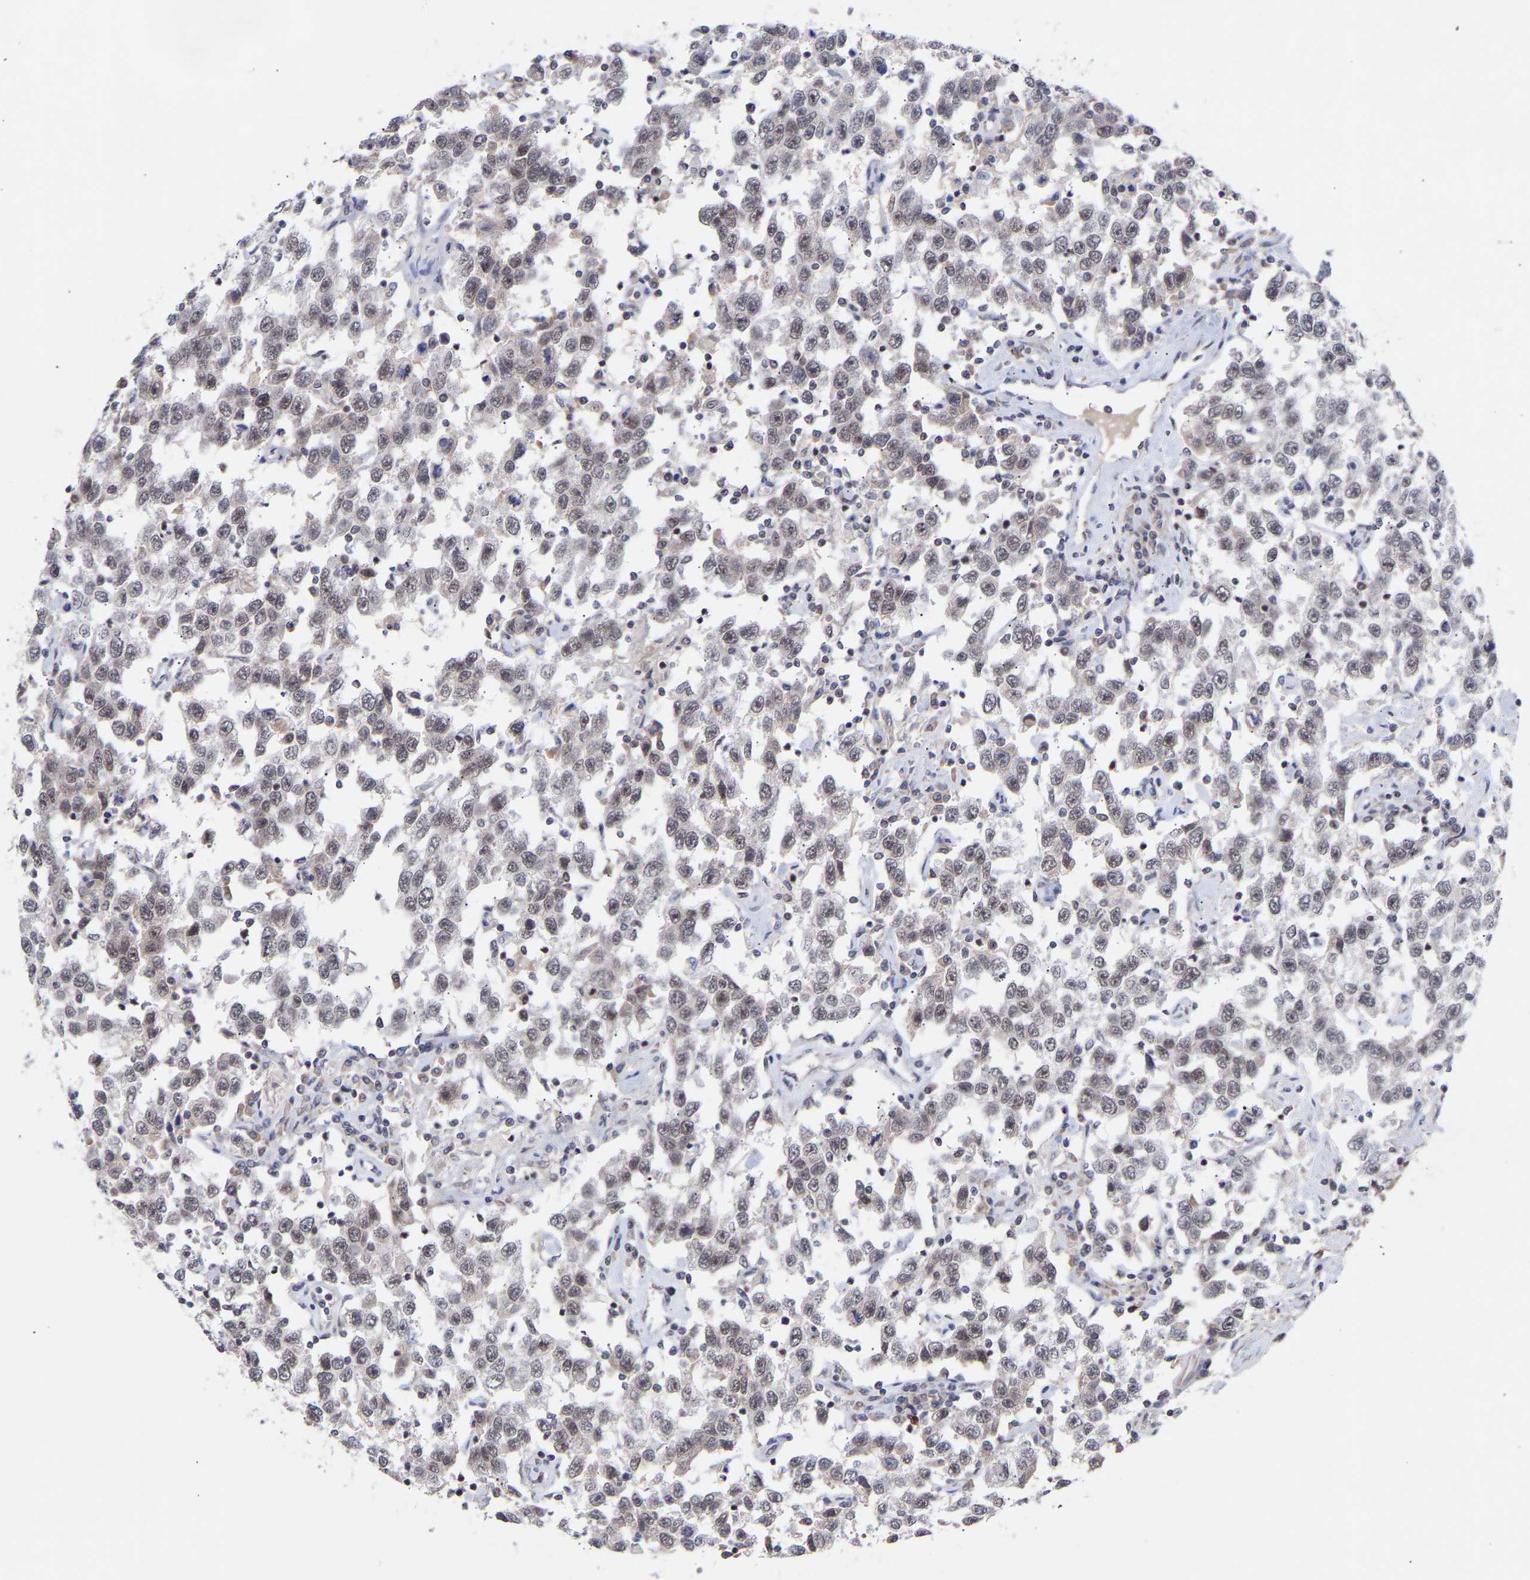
{"staining": {"intensity": "negative", "quantity": "none", "location": "none"}, "tissue": "testis cancer", "cell_type": "Tumor cells", "image_type": "cancer", "snomed": [{"axis": "morphology", "description": "Seminoma, NOS"}, {"axis": "topography", "description": "Testis"}], "caption": "Immunohistochemistry image of human seminoma (testis) stained for a protein (brown), which exhibits no expression in tumor cells. The staining was performed using DAB to visualize the protein expression in brown, while the nuclei were stained in blue with hematoxylin (Magnification: 20x).", "gene": "RBM15", "patient": {"sex": "male", "age": 41}}